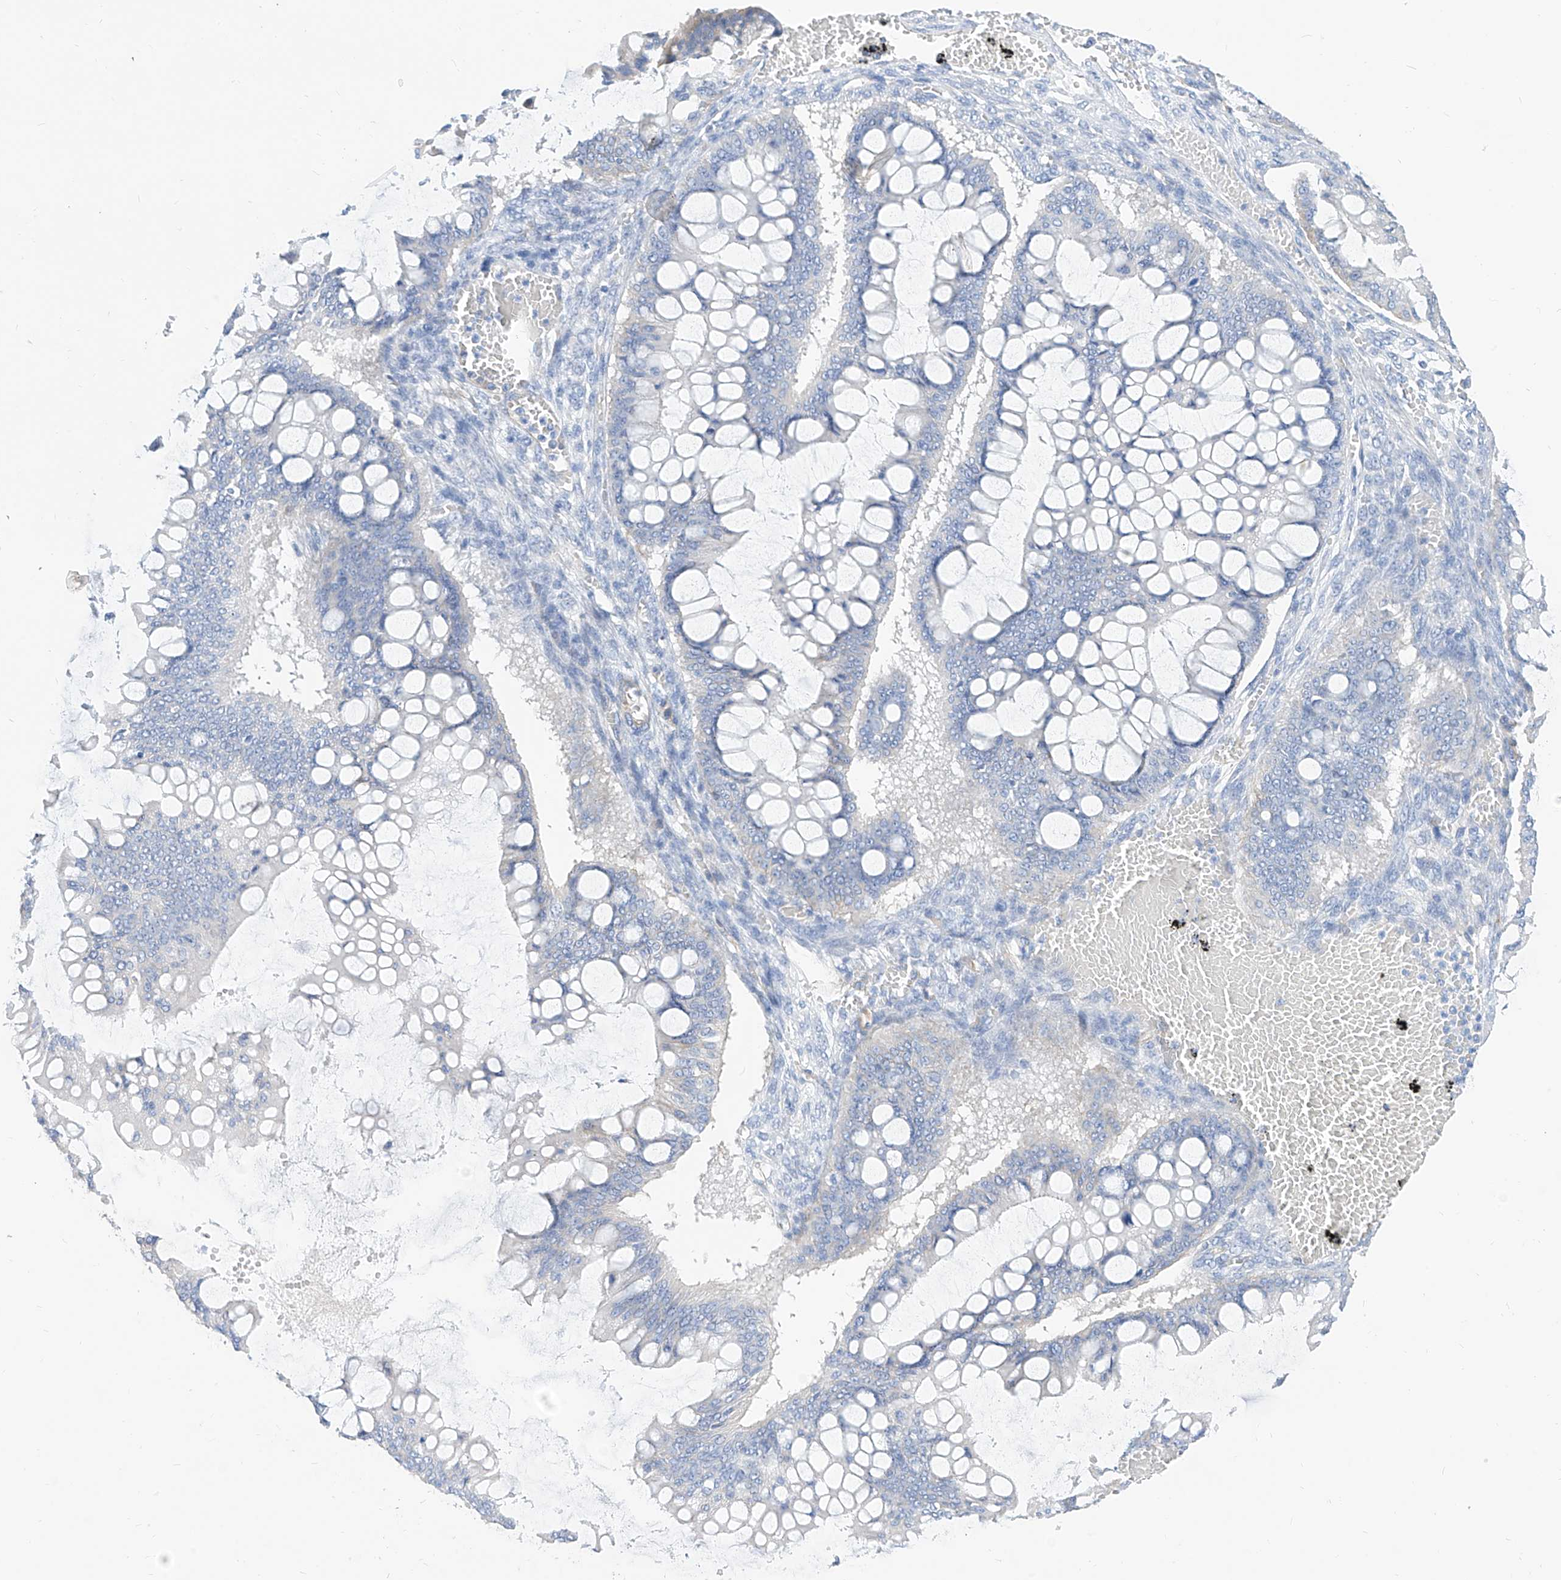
{"staining": {"intensity": "negative", "quantity": "none", "location": "none"}, "tissue": "ovarian cancer", "cell_type": "Tumor cells", "image_type": "cancer", "snomed": [{"axis": "morphology", "description": "Cystadenocarcinoma, mucinous, NOS"}, {"axis": "topography", "description": "Ovary"}], "caption": "DAB (3,3'-diaminobenzidine) immunohistochemical staining of ovarian mucinous cystadenocarcinoma exhibits no significant expression in tumor cells.", "gene": "SCGB2A1", "patient": {"sex": "female", "age": 73}}